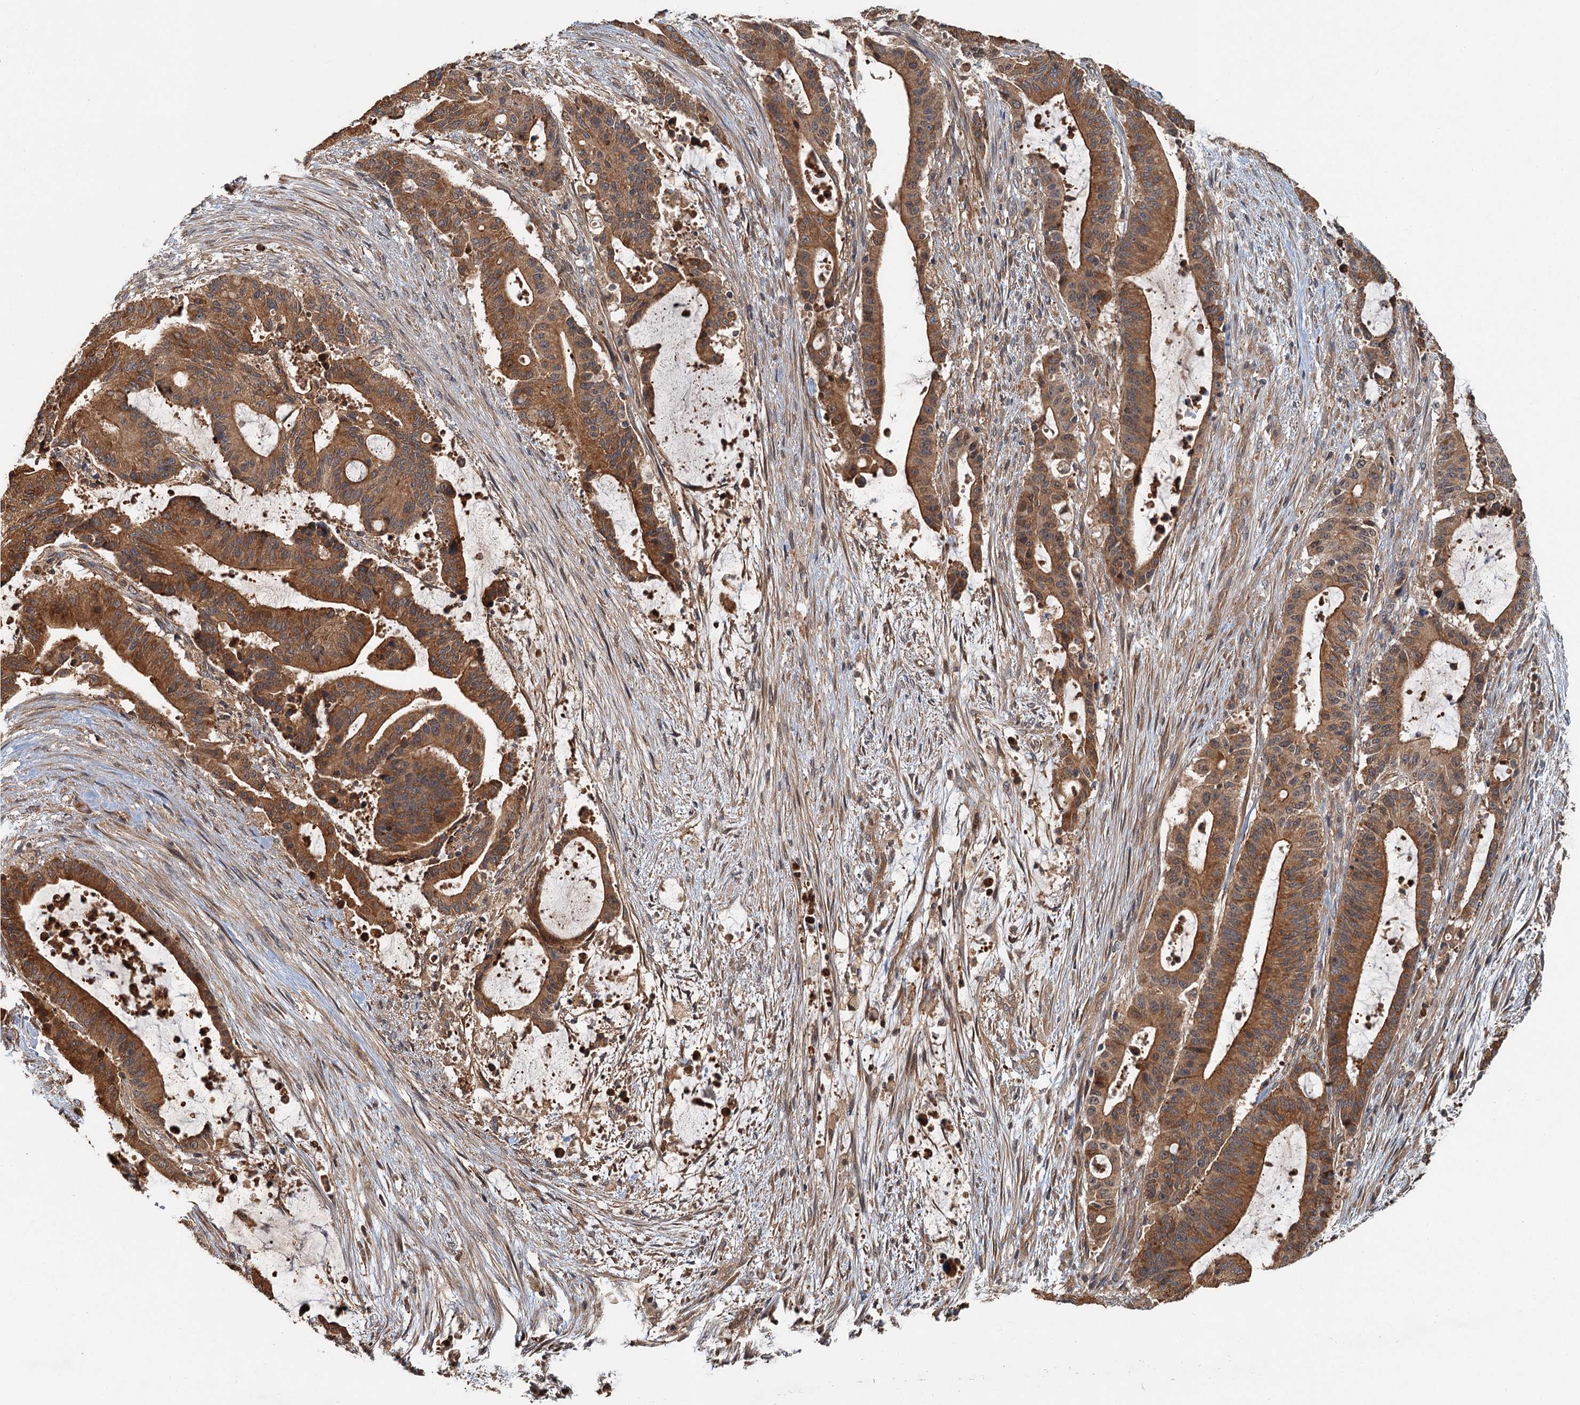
{"staining": {"intensity": "moderate", "quantity": ">75%", "location": "cytoplasmic/membranous"}, "tissue": "liver cancer", "cell_type": "Tumor cells", "image_type": "cancer", "snomed": [{"axis": "morphology", "description": "Normal tissue, NOS"}, {"axis": "morphology", "description": "Cholangiocarcinoma"}, {"axis": "topography", "description": "Liver"}, {"axis": "topography", "description": "Peripheral nerve tissue"}], "caption": "The image exhibits staining of cholangiocarcinoma (liver), revealing moderate cytoplasmic/membranous protein positivity (brown color) within tumor cells.", "gene": "ZNF527", "patient": {"sex": "female", "age": 73}}